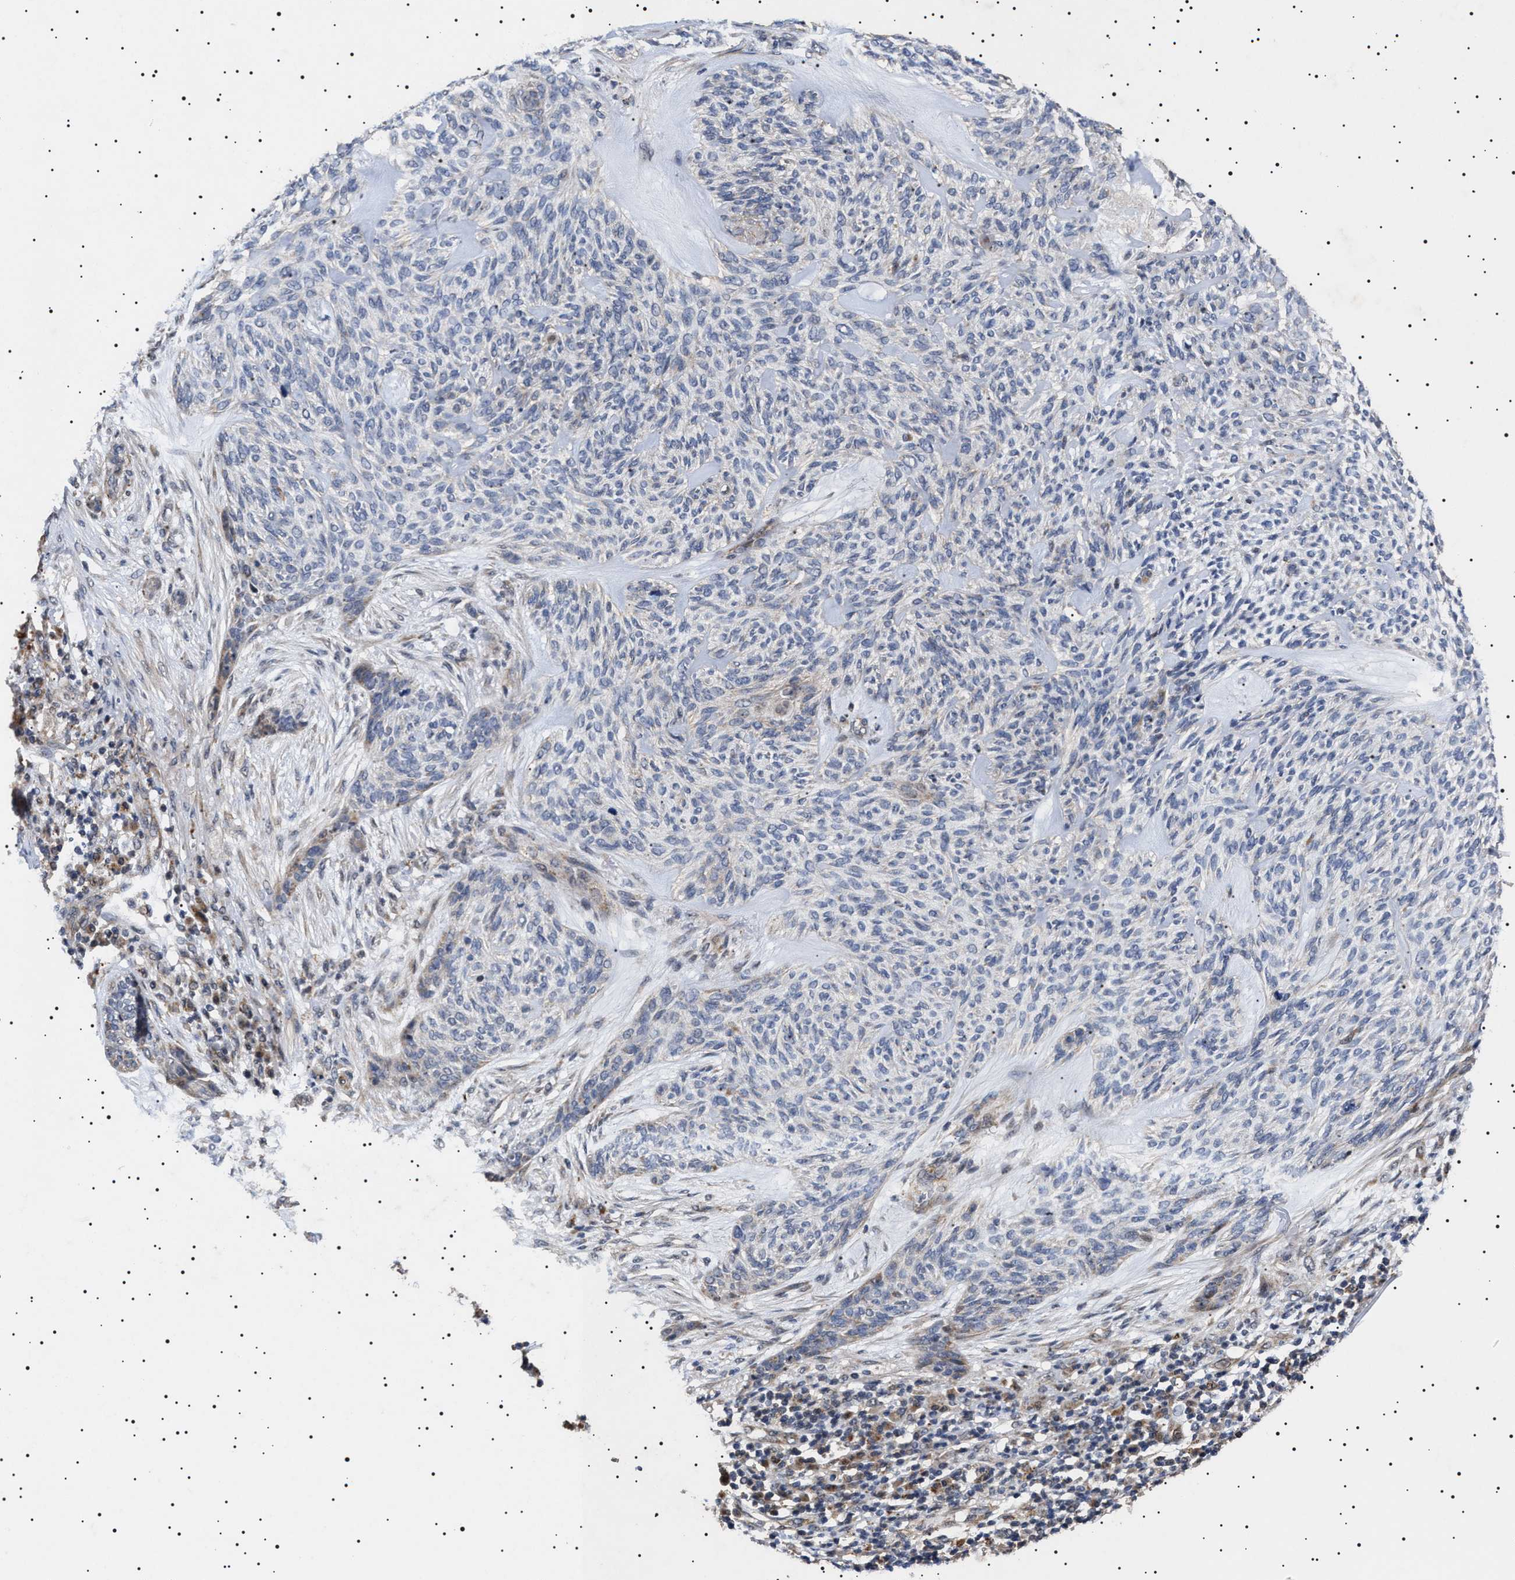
{"staining": {"intensity": "negative", "quantity": "none", "location": "none"}, "tissue": "skin cancer", "cell_type": "Tumor cells", "image_type": "cancer", "snomed": [{"axis": "morphology", "description": "Basal cell carcinoma"}, {"axis": "topography", "description": "Skin"}], "caption": "Human skin cancer (basal cell carcinoma) stained for a protein using immunohistochemistry shows no expression in tumor cells.", "gene": "RAB34", "patient": {"sex": "male", "age": 55}}